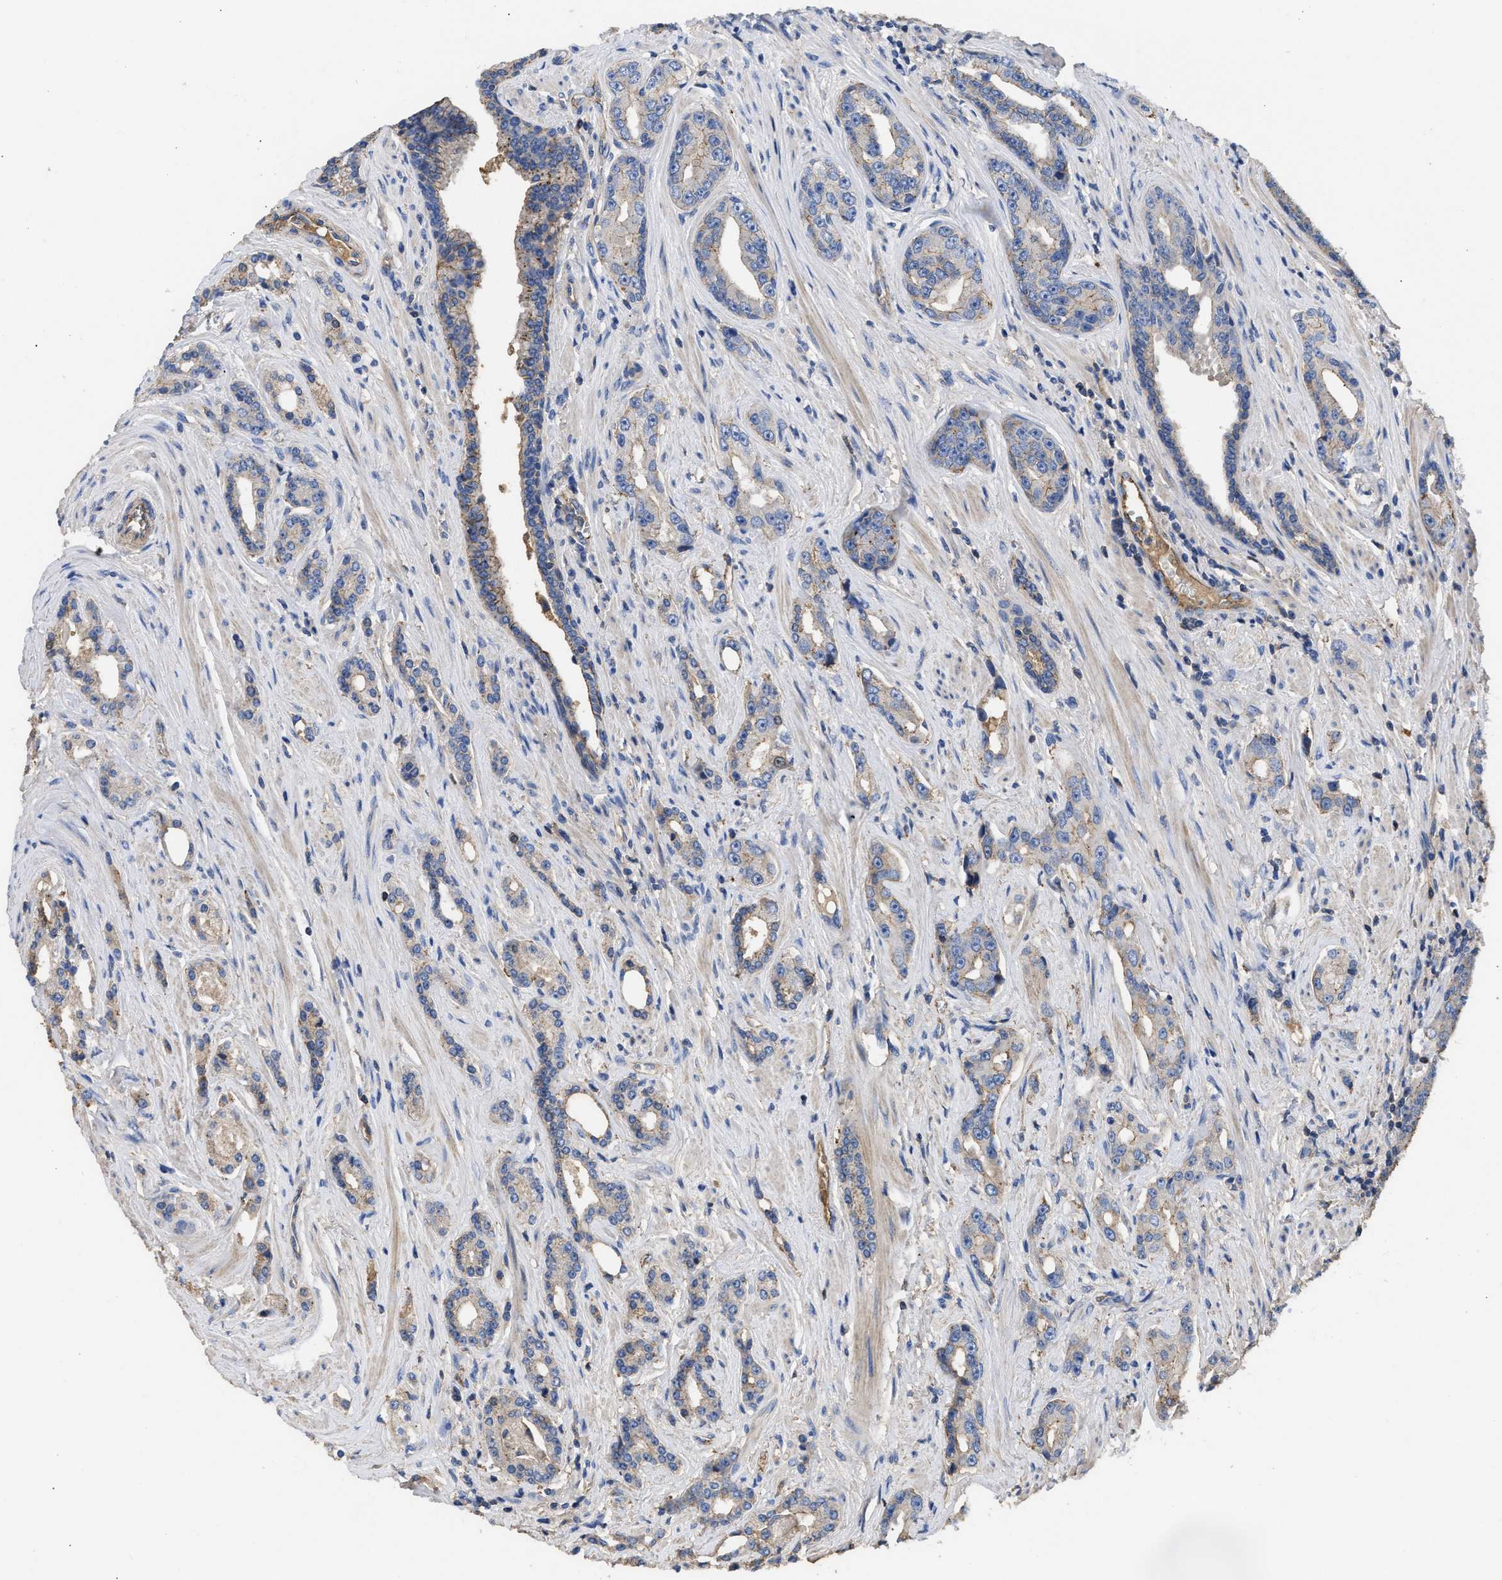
{"staining": {"intensity": "weak", "quantity": "<25%", "location": "cytoplasmic/membranous"}, "tissue": "prostate cancer", "cell_type": "Tumor cells", "image_type": "cancer", "snomed": [{"axis": "morphology", "description": "Adenocarcinoma, High grade"}, {"axis": "topography", "description": "Prostate"}], "caption": "Tumor cells show no significant expression in prostate cancer.", "gene": "USP4", "patient": {"sex": "male", "age": 71}}